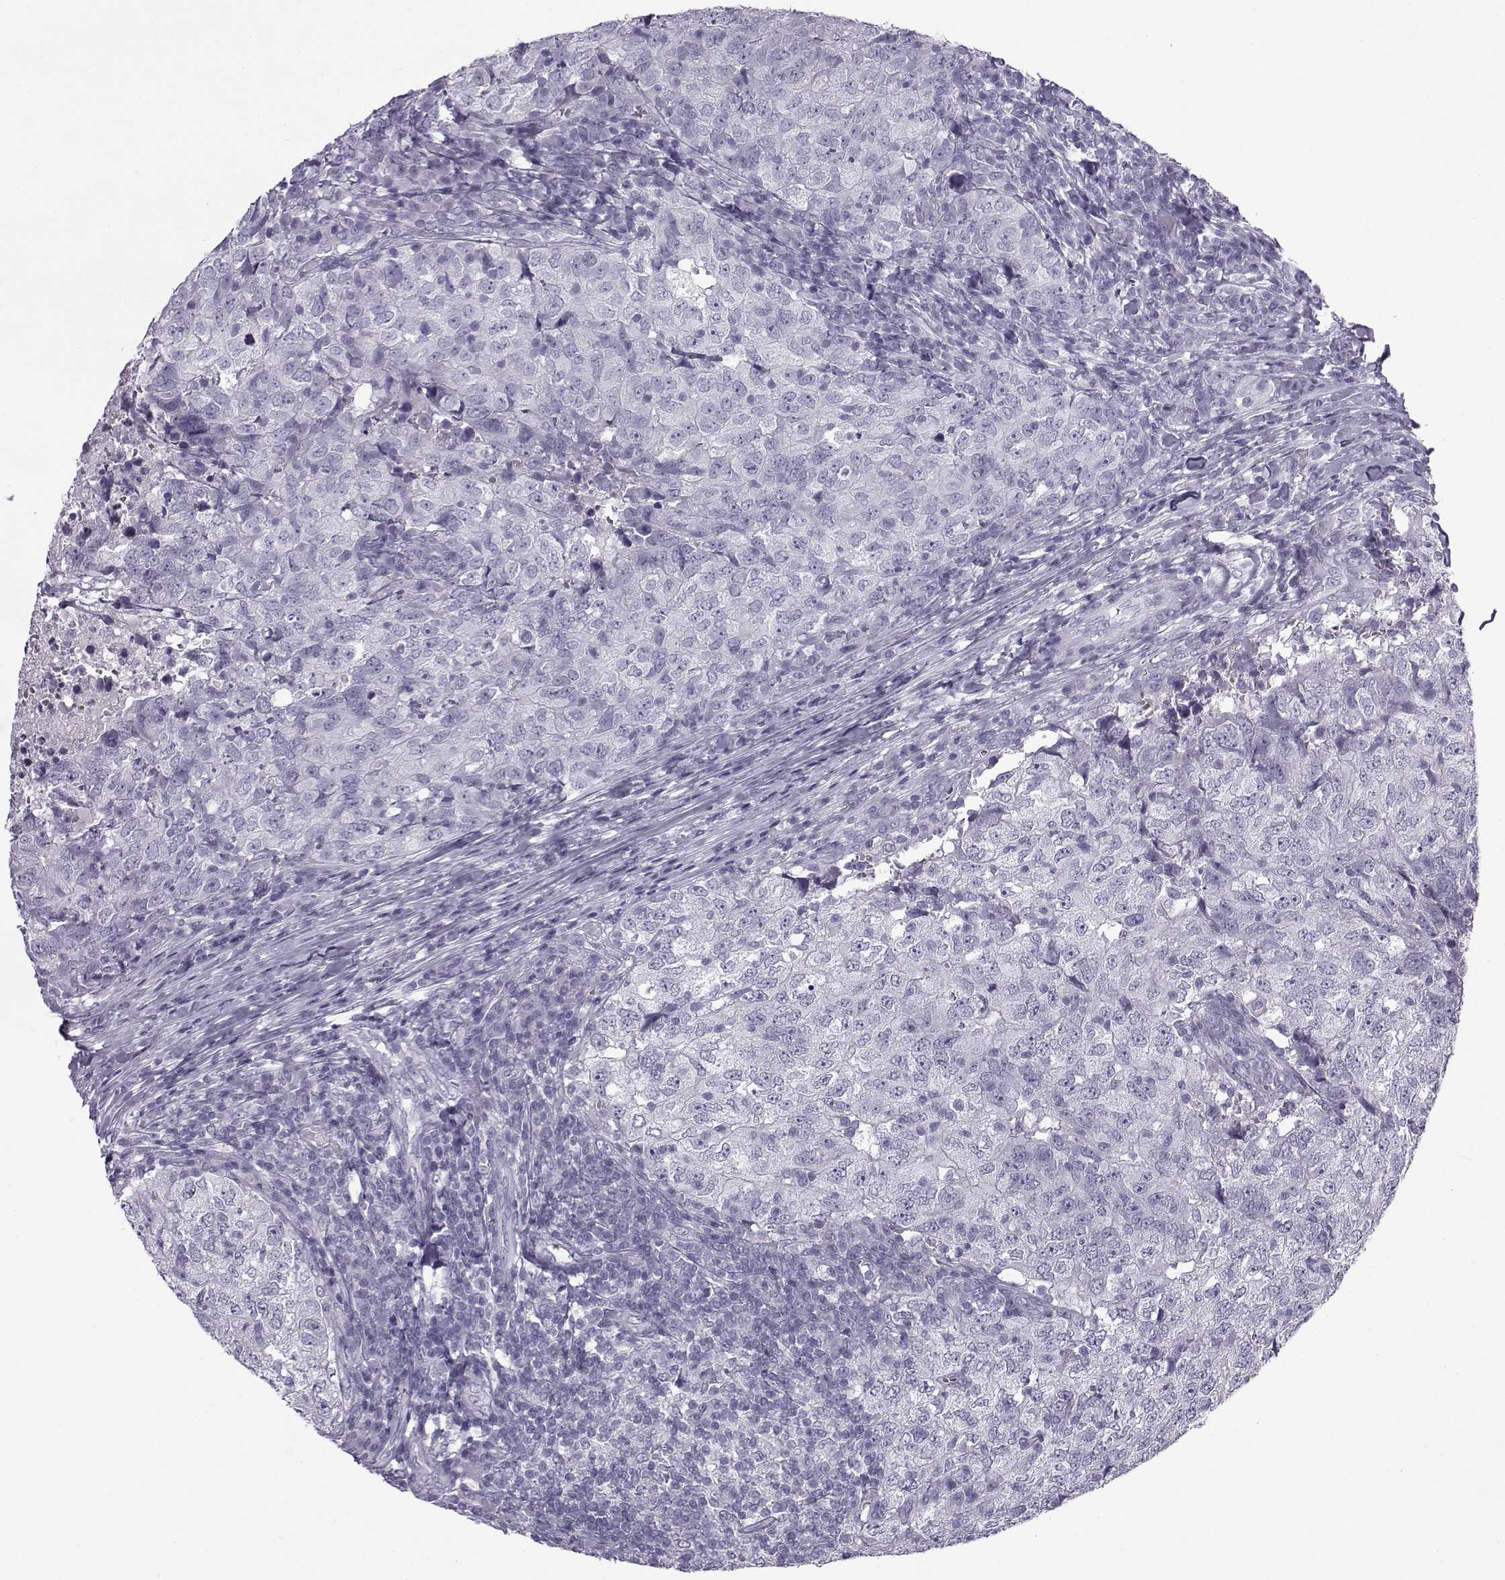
{"staining": {"intensity": "negative", "quantity": "none", "location": "none"}, "tissue": "breast cancer", "cell_type": "Tumor cells", "image_type": "cancer", "snomed": [{"axis": "morphology", "description": "Duct carcinoma"}, {"axis": "topography", "description": "Breast"}], "caption": "Protein analysis of breast cancer exhibits no significant expression in tumor cells.", "gene": "OIP5", "patient": {"sex": "female", "age": 30}}